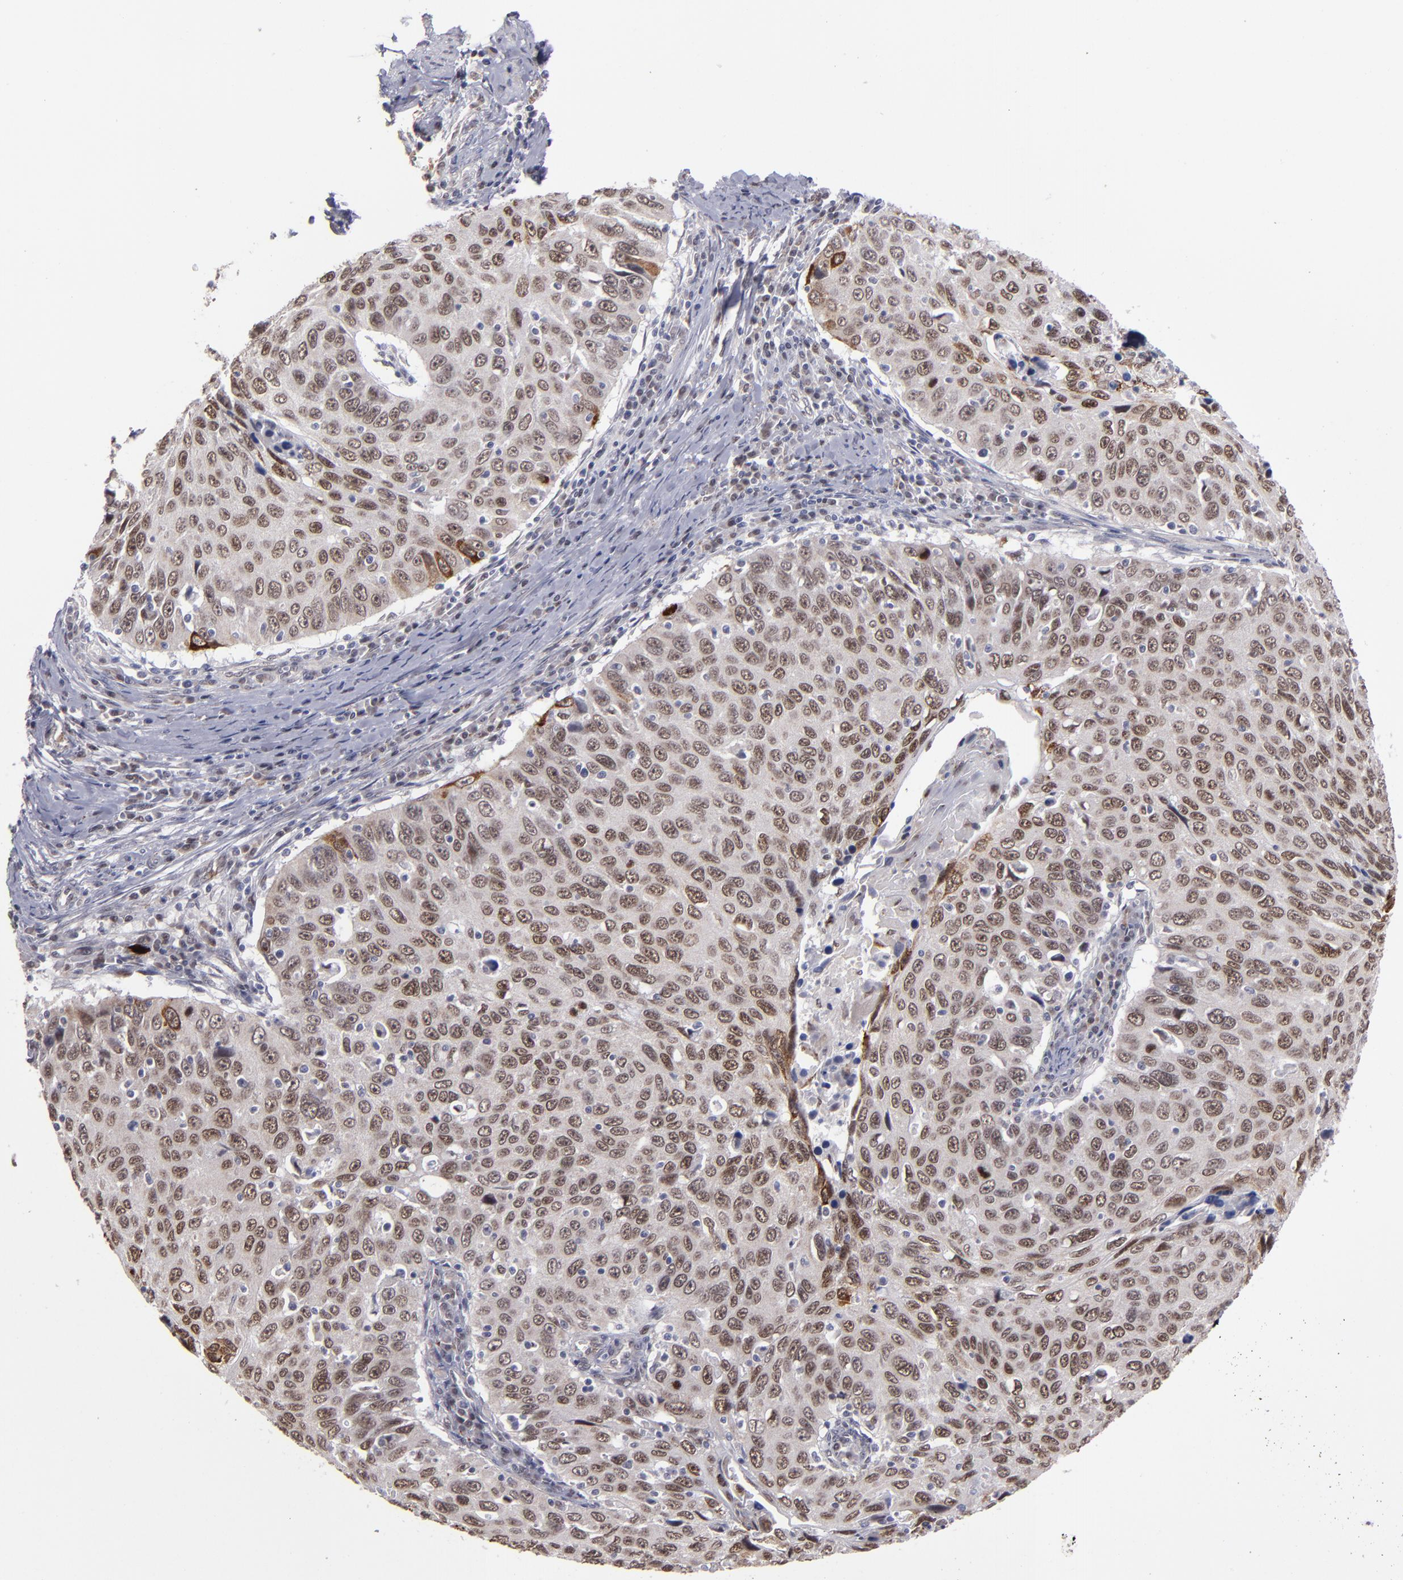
{"staining": {"intensity": "weak", "quantity": "25%-75%", "location": "nuclear"}, "tissue": "cervical cancer", "cell_type": "Tumor cells", "image_type": "cancer", "snomed": [{"axis": "morphology", "description": "Squamous cell carcinoma, NOS"}, {"axis": "topography", "description": "Cervix"}], "caption": "Tumor cells display low levels of weak nuclear positivity in about 25%-75% of cells in squamous cell carcinoma (cervical).", "gene": "RREB1", "patient": {"sex": "female", "age": 53}}